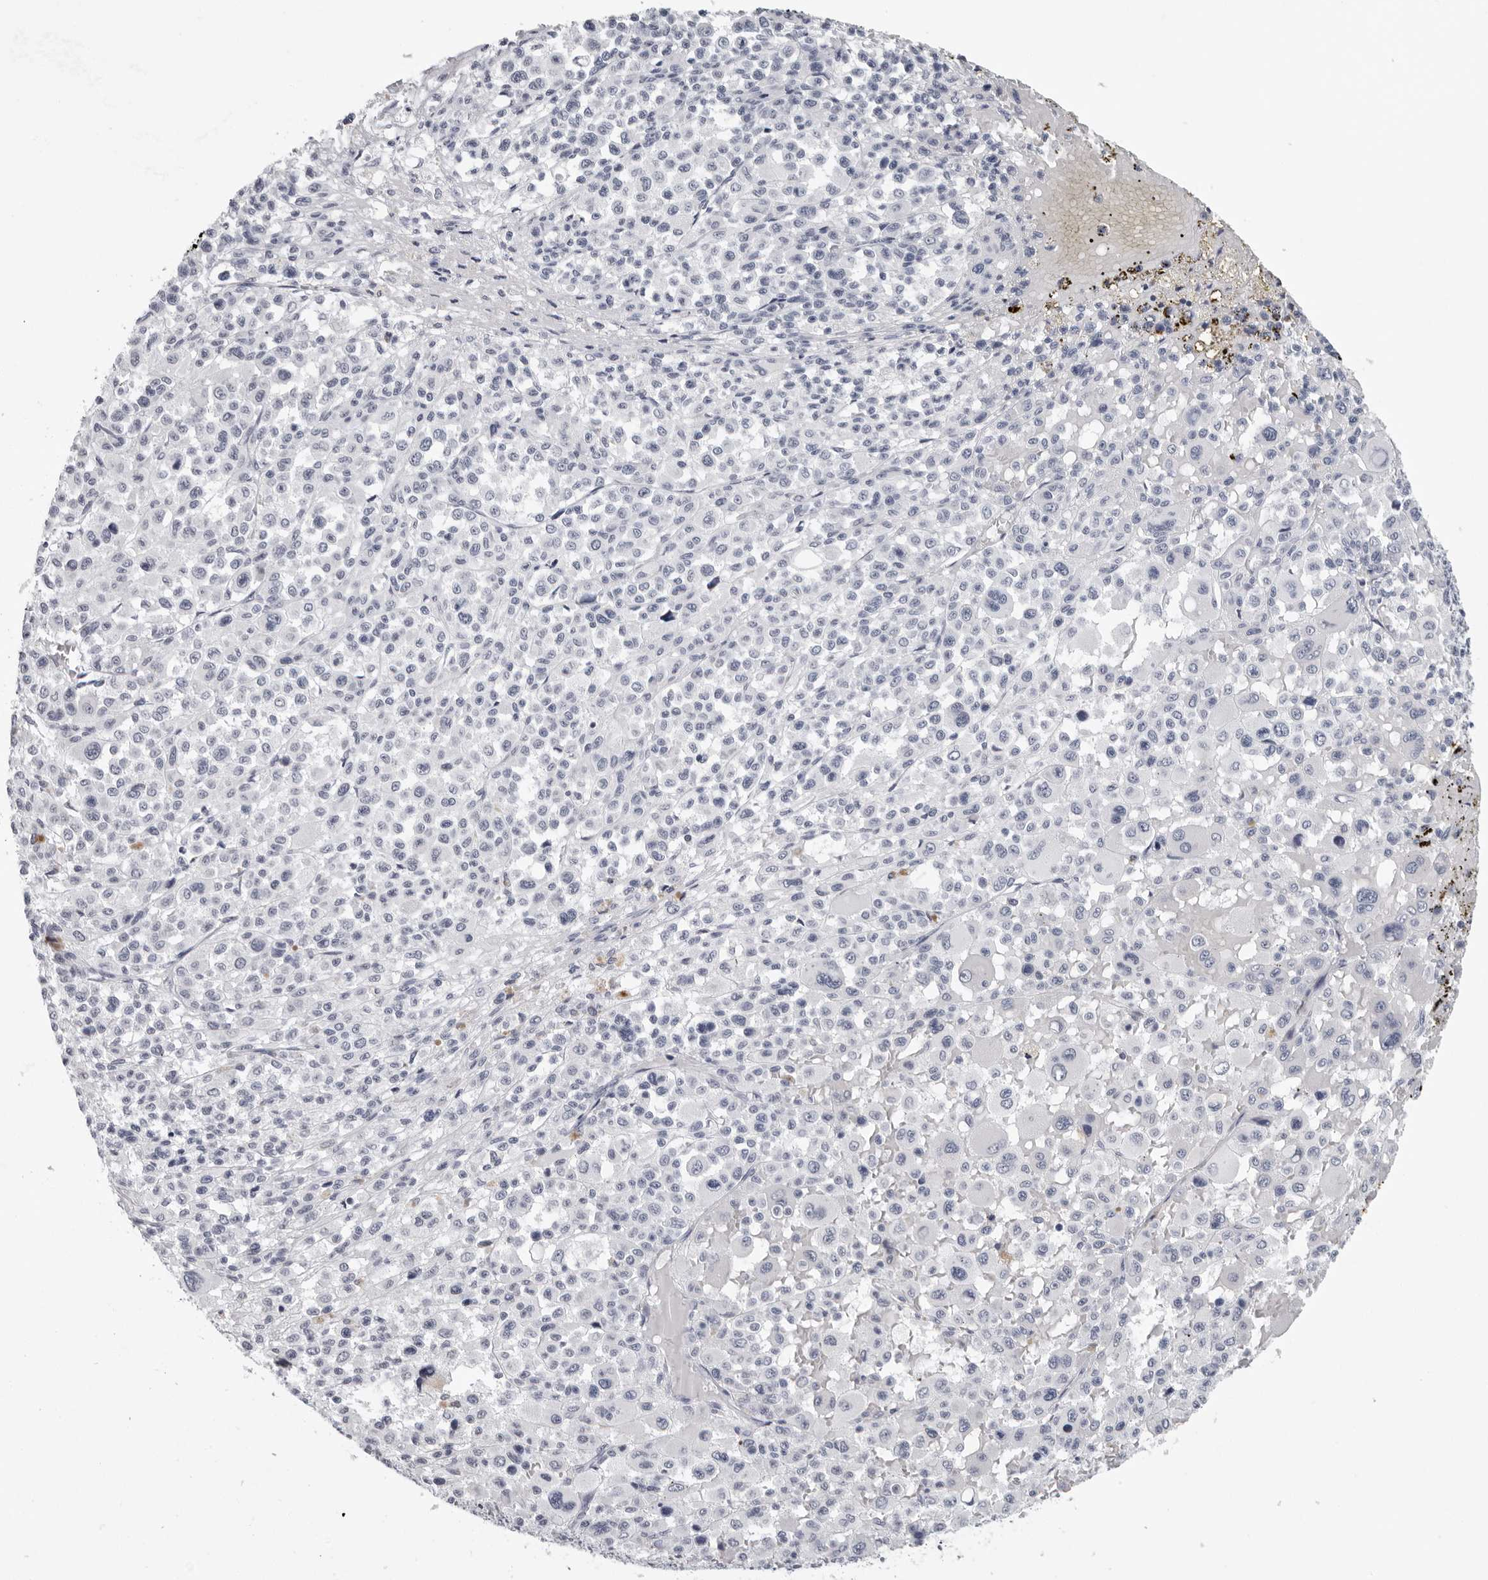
{"staining": {"intensity": "negative", "quantity": "none", "location": "none"}, "tissue": "melanoma", "cell_type": "Tumor cells", "image_type": "cancer", "snomed": [{"axis": "morphology", "description": "Malignant melanoma, Metastatic site"}, {"axis": "topography", "description": "Skin"}], "caption": "Tumor cells show no significant protein staining in melanoma. (DAB immunohistochemistry, high magnification).", "gene": "CCDC28B", "patient": {"sex": "female", "age": 74}}